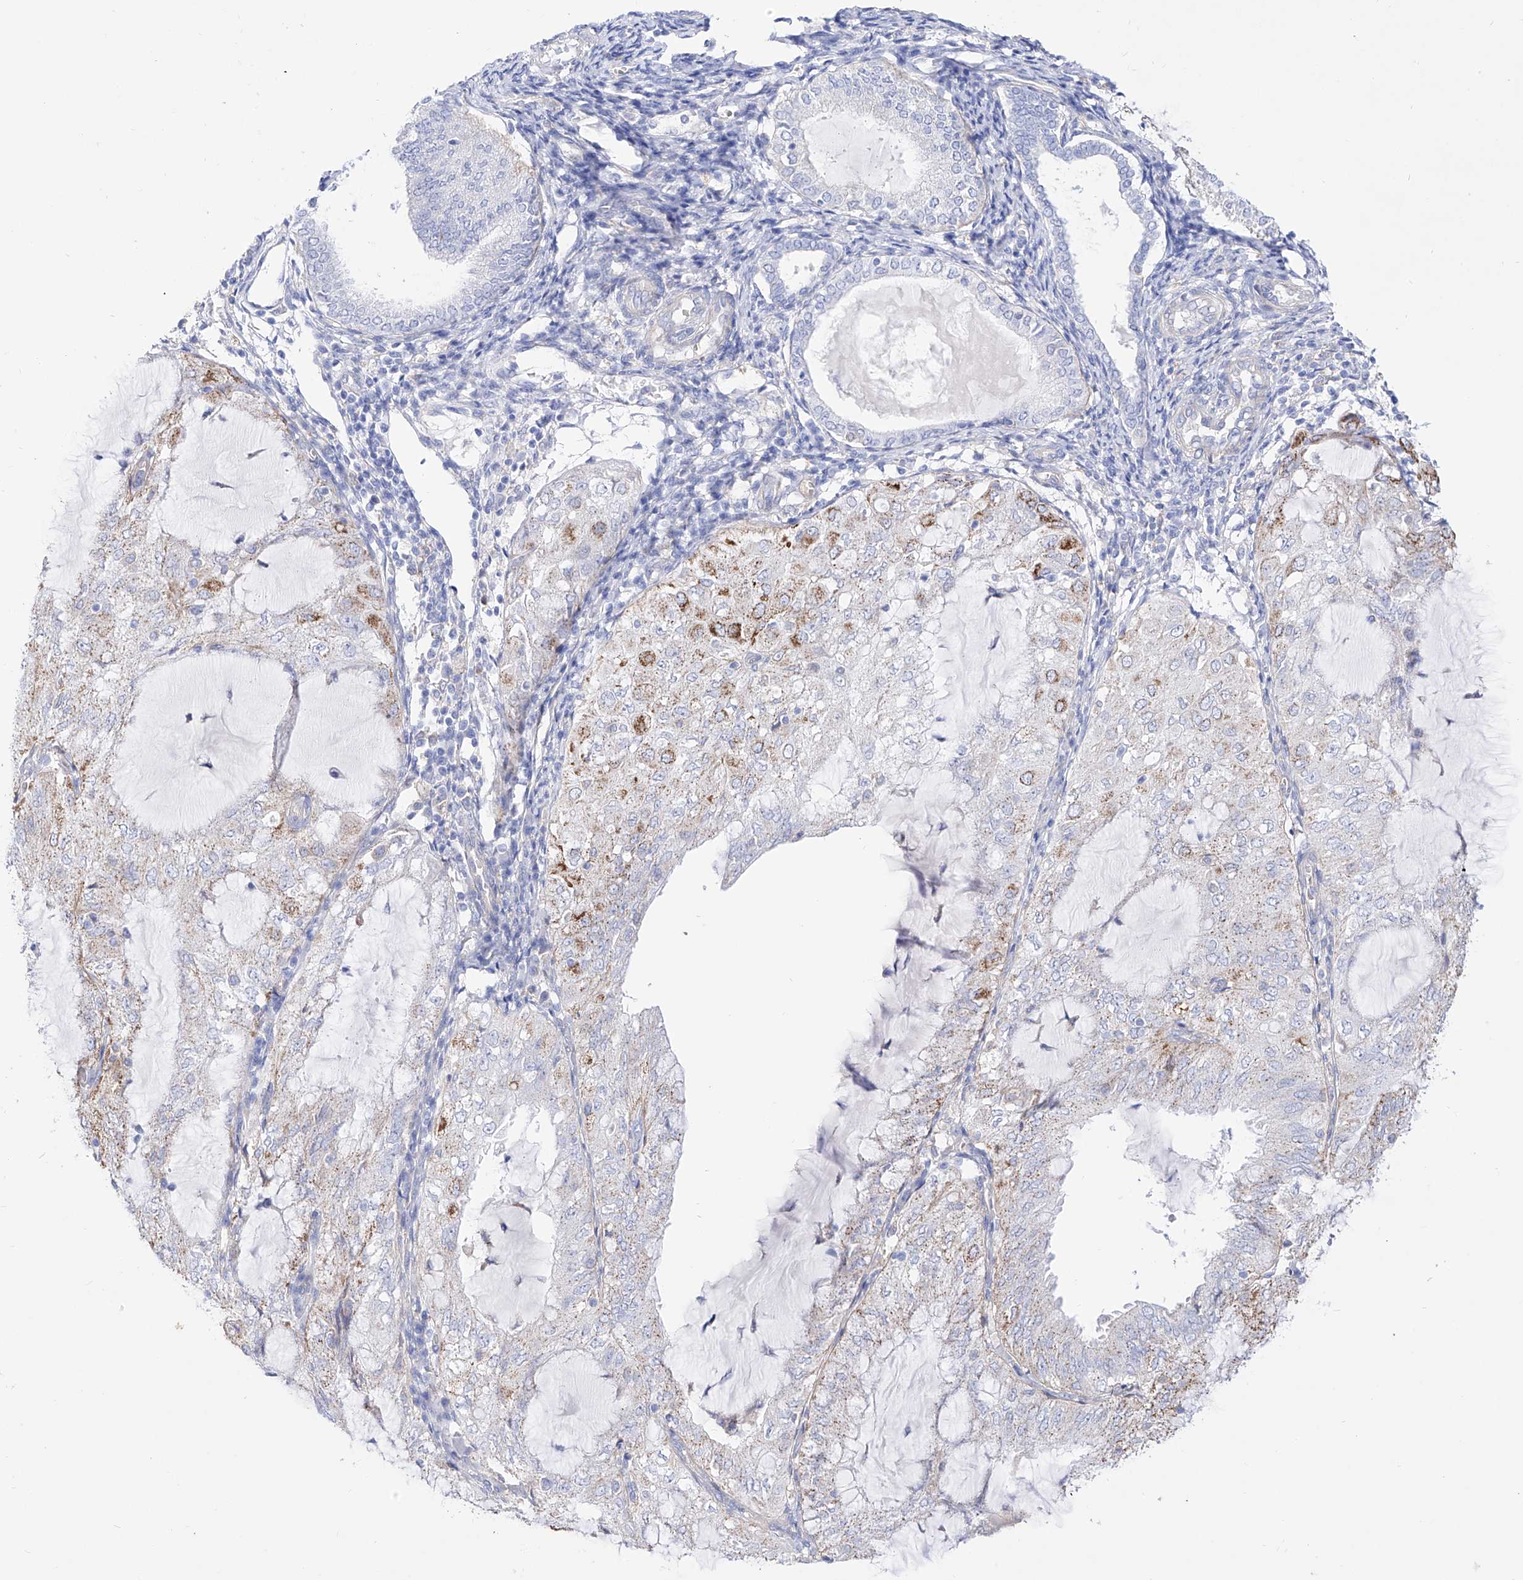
{"staining": {"intensity": "moderate", "quantity": "<25%", "location": "cytoplasmic/membranous"}, "tissue": "endometrial cancer", "cell_type": "Tumor cells", "image_type": "cancer", "snomed": [{"axis": "morphology", "description": "Adenocarcinoma, NOS"}, {"axis": "topography", "description": "Endometrium"}], "caption": "There is low levels of moderate cytoplasmic/membranous expression in tumor cells of endometrial cancer (adenocarcinoma), as demonstrated by immunohistochemical staining (brown color).", "gene": "ZNF653", "patient": {"sex": "female", "age": 81}}